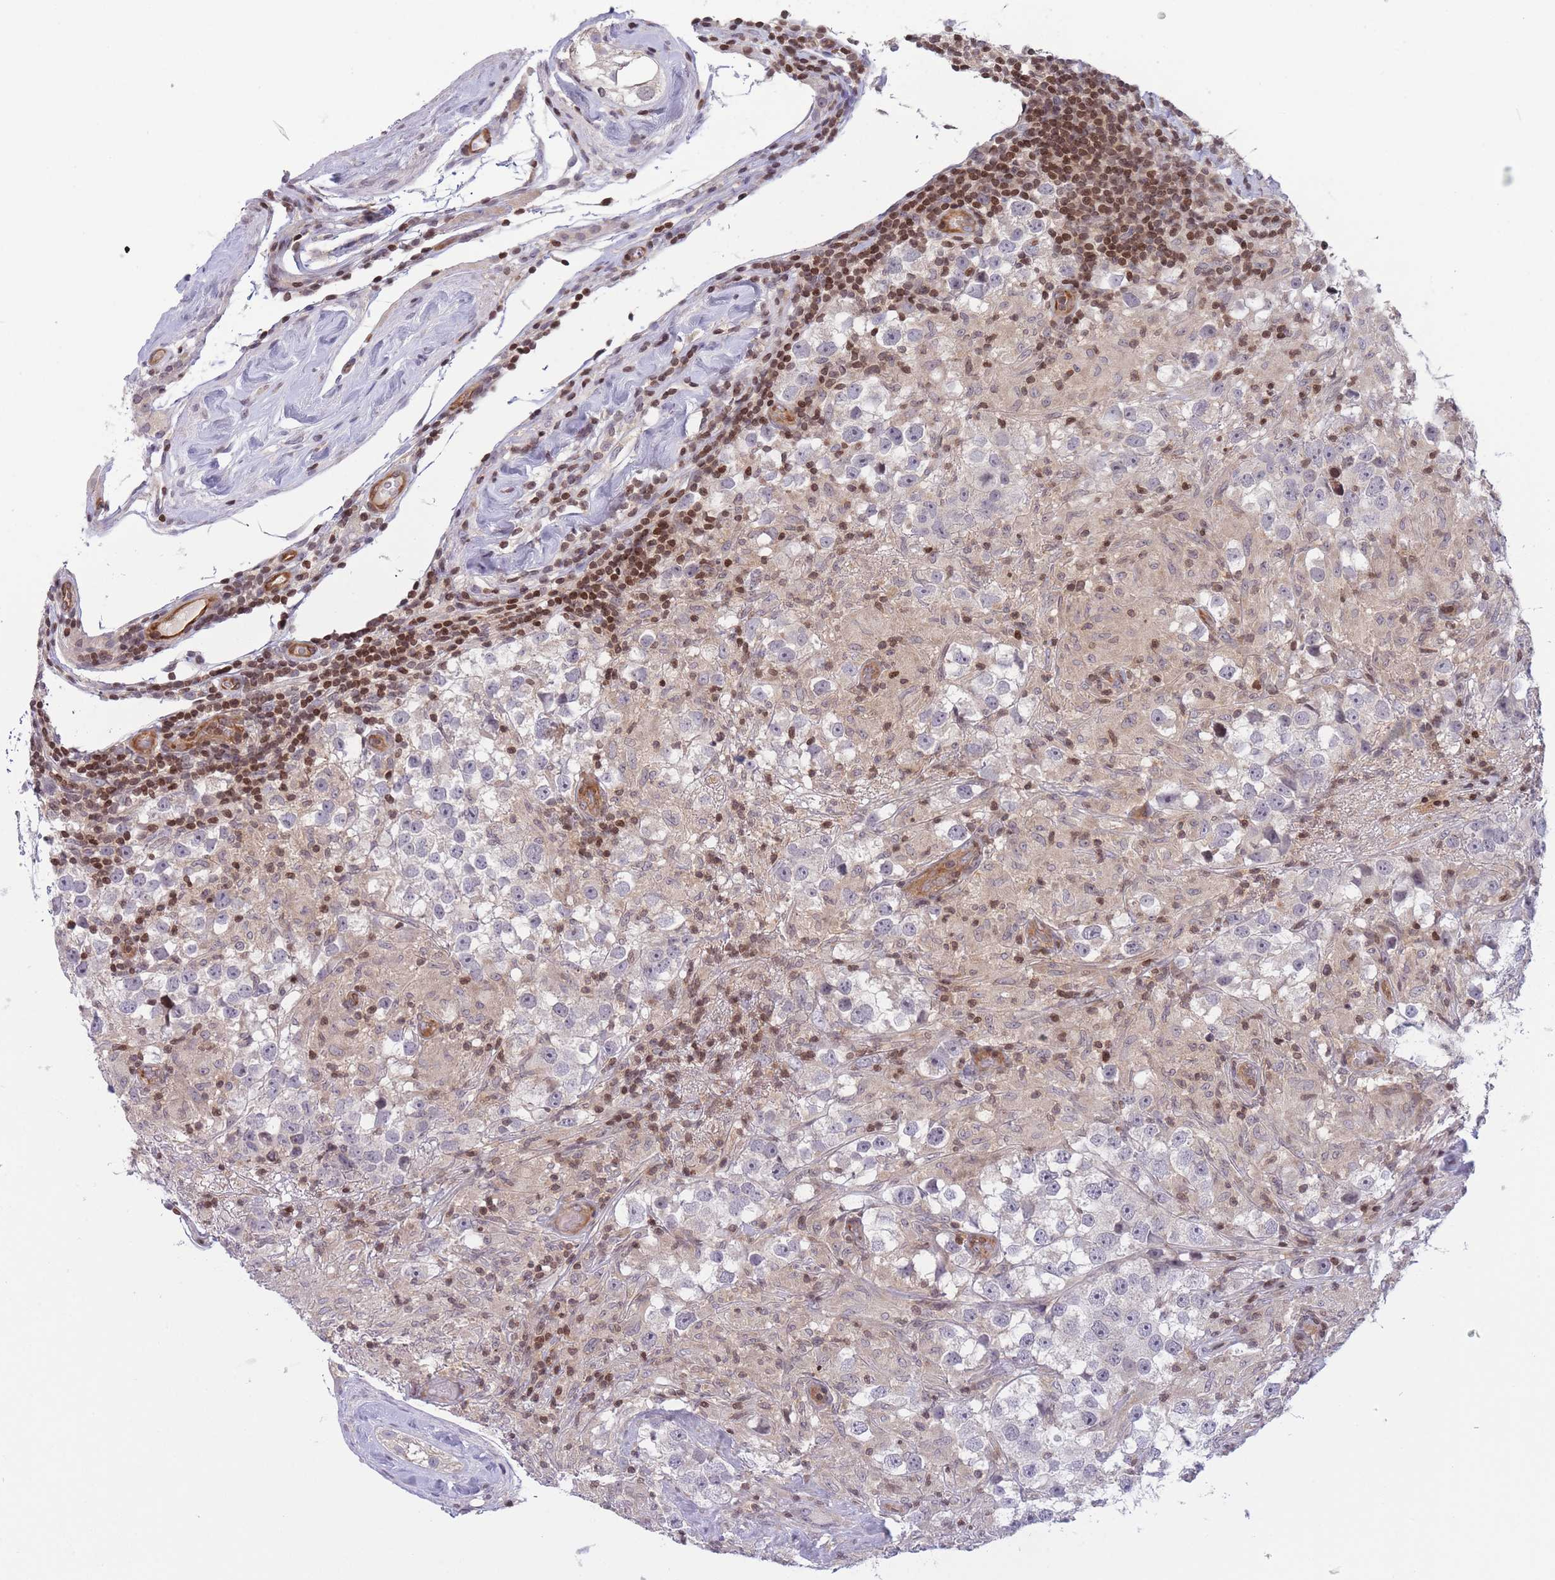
{"staining": {"intensity": "negative", "quantity": "none", "location": "none"}, "tissue": "testis cancer", "cell_type": "Tumor cells", "image_type": "cancer", "snomed": [{"axis": "morphology", "description": "Seminoma, NOS"}, {"axis": "topography", "description": "Testis"}], "caption": "Tumor cells show no significant expression in seminoma (testis). (Stains: DAB immunohistochemistry (IHC) with hematoxylin counter stain, Microscopy: brightfield microscopy at high magnification).", "gene": "SLC35F5", "patient": {"sex": "male", "age": 46}}